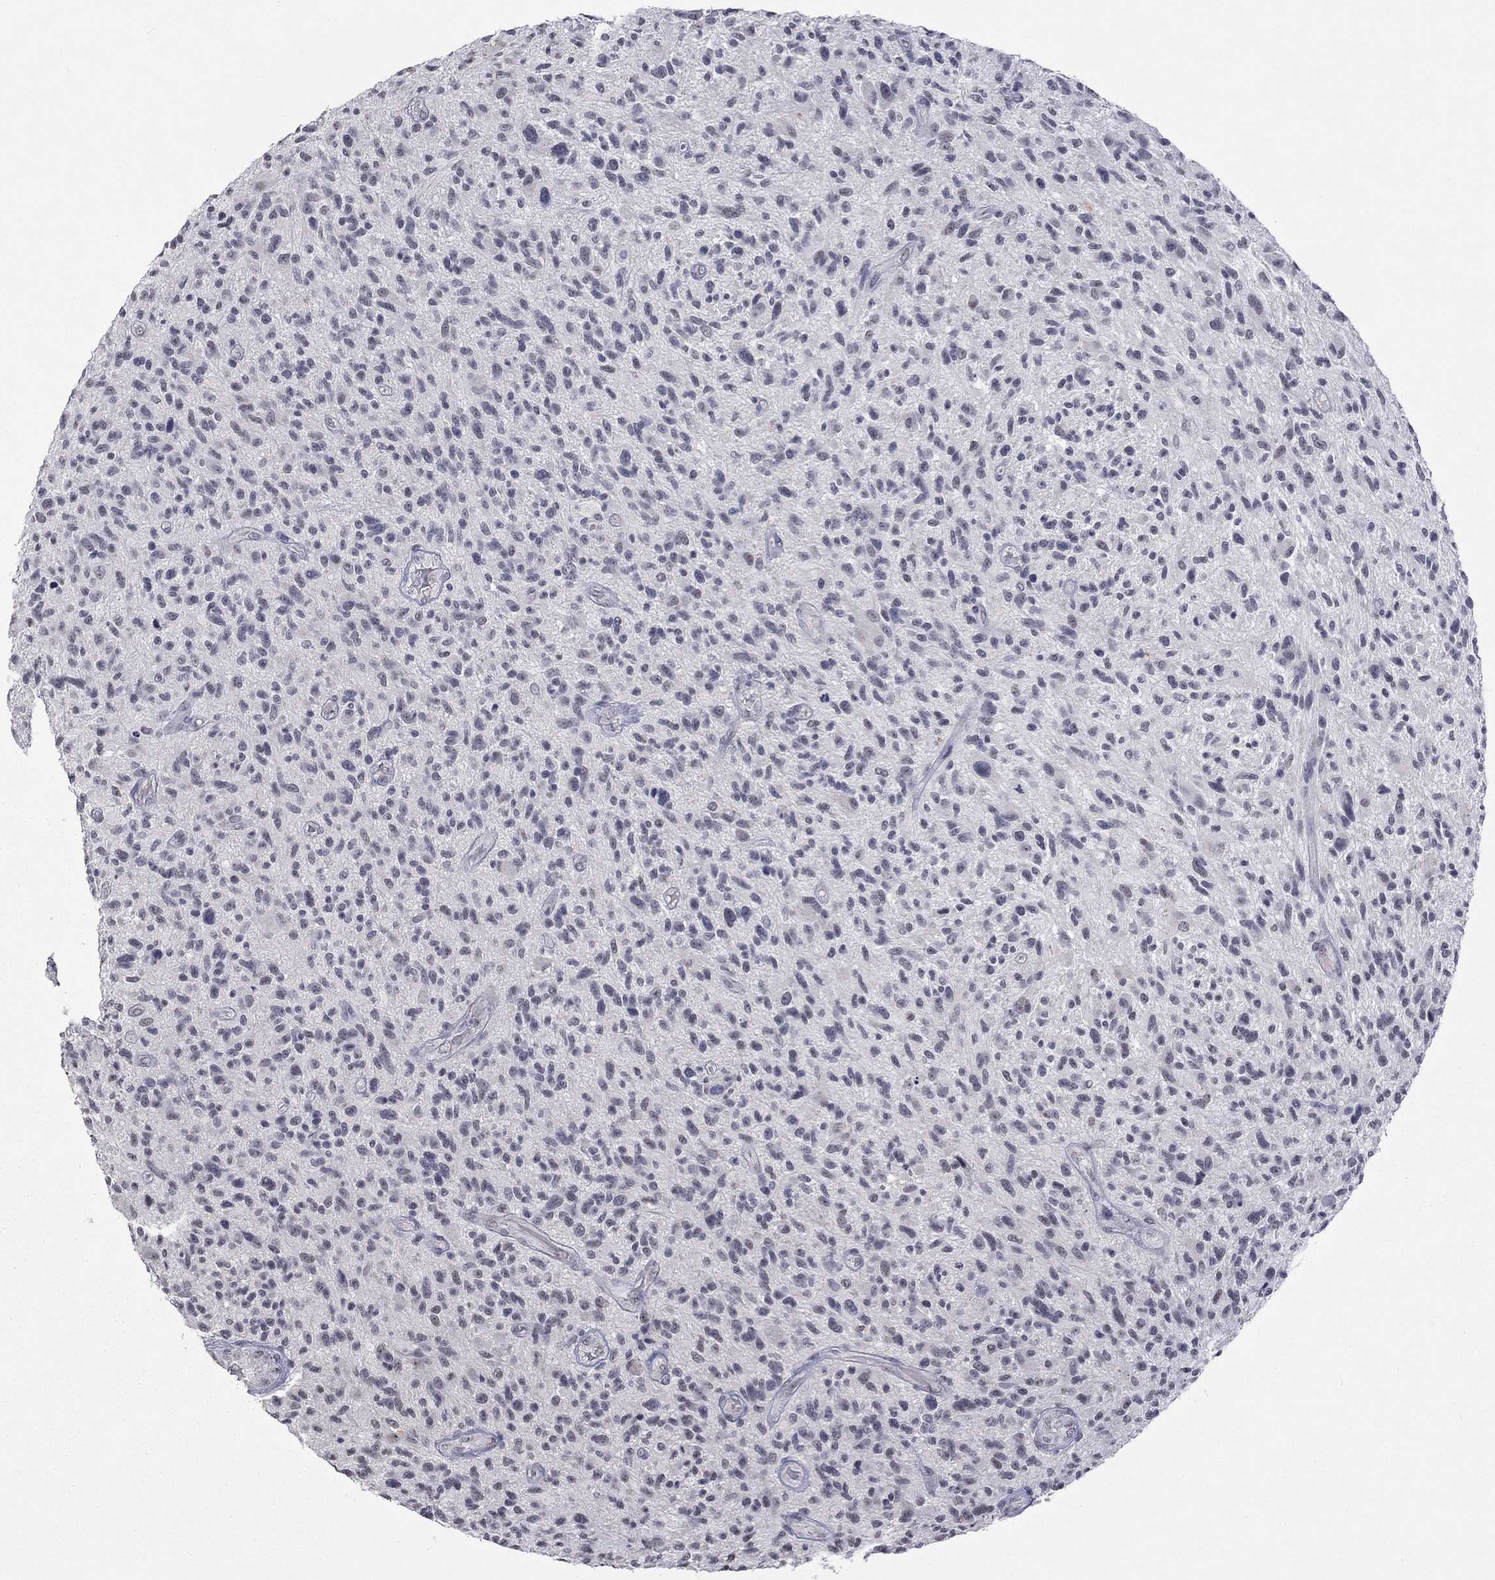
{"staining": {"intensity": "negative", "quantity": "none", "location": "none"}, "tissue": "glioma", "cell_type": "Tumor cells", "image_type": "cancer", "snomed": [{"axis": "morphology", "description": "Glioma, malignant, High grade"}, {"axis": "topography", "description": "Brain"}], "caption": "High magnification brightfield microscopy of glioma stained with DAB (3,3'-diaminobenzidine) (brown) and counterstained with hematoxylin (blue): tumor cells show no significant positivity.", "gene": "TMEM143", "patient": {"sex": "male", "age": 47}}